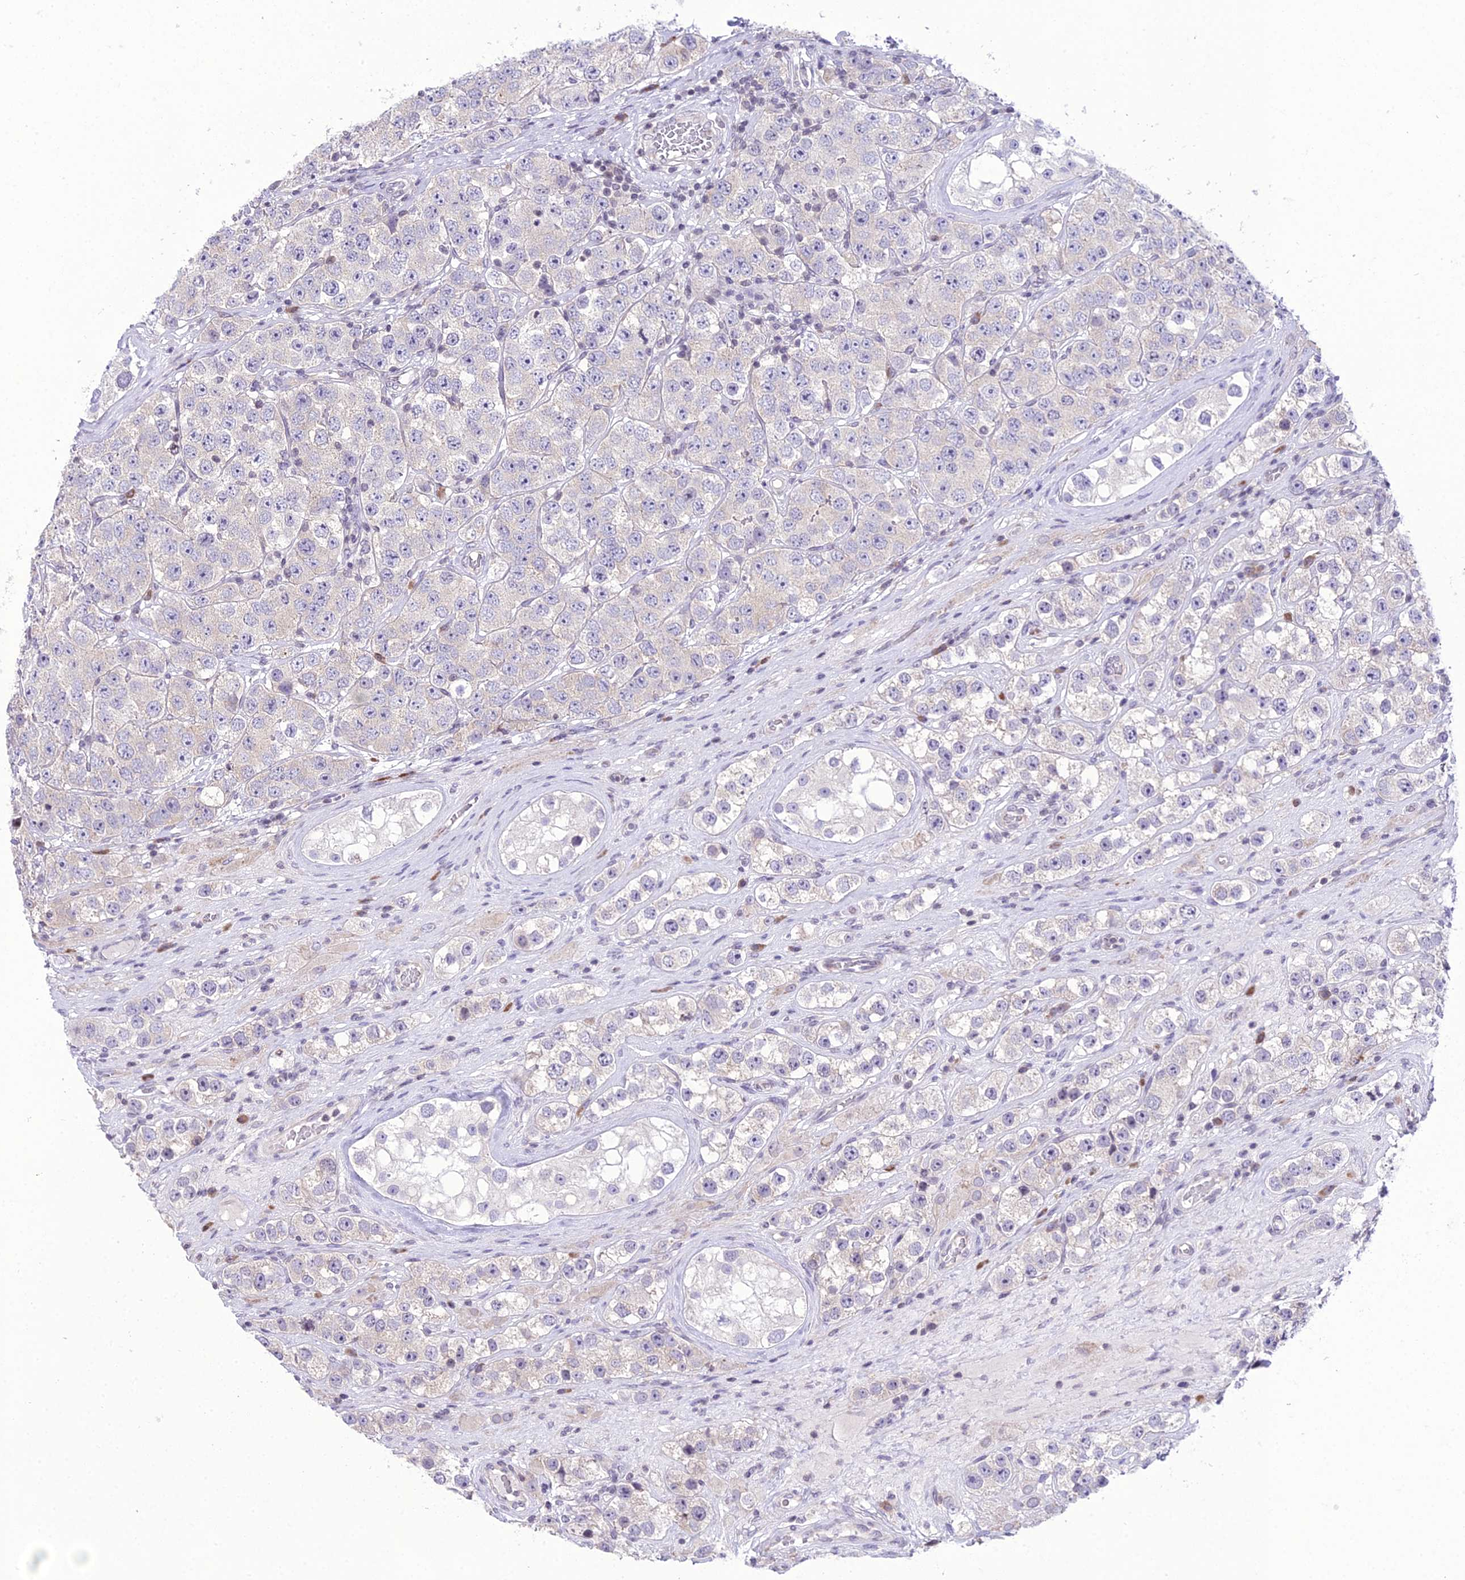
{"staining": {"intensity": "negative", "quantity": "none", "location": "none"}, "tissue": "testis cancer", "cell_type": "Tumor cells", "image_type": "cancer", "snomed": [{"axis": "morphology", "description": "Seminoma, NOS"}, {"axis": "topography", "description": "Testis"}], "caption": "DAB (3,3'-diaminobenzidine) immunohistochemical staining of testis cancer displays no significant positivity in tumor cells.", "gene": "RPS26", "patient": {"sex": "male", "age": 28}}